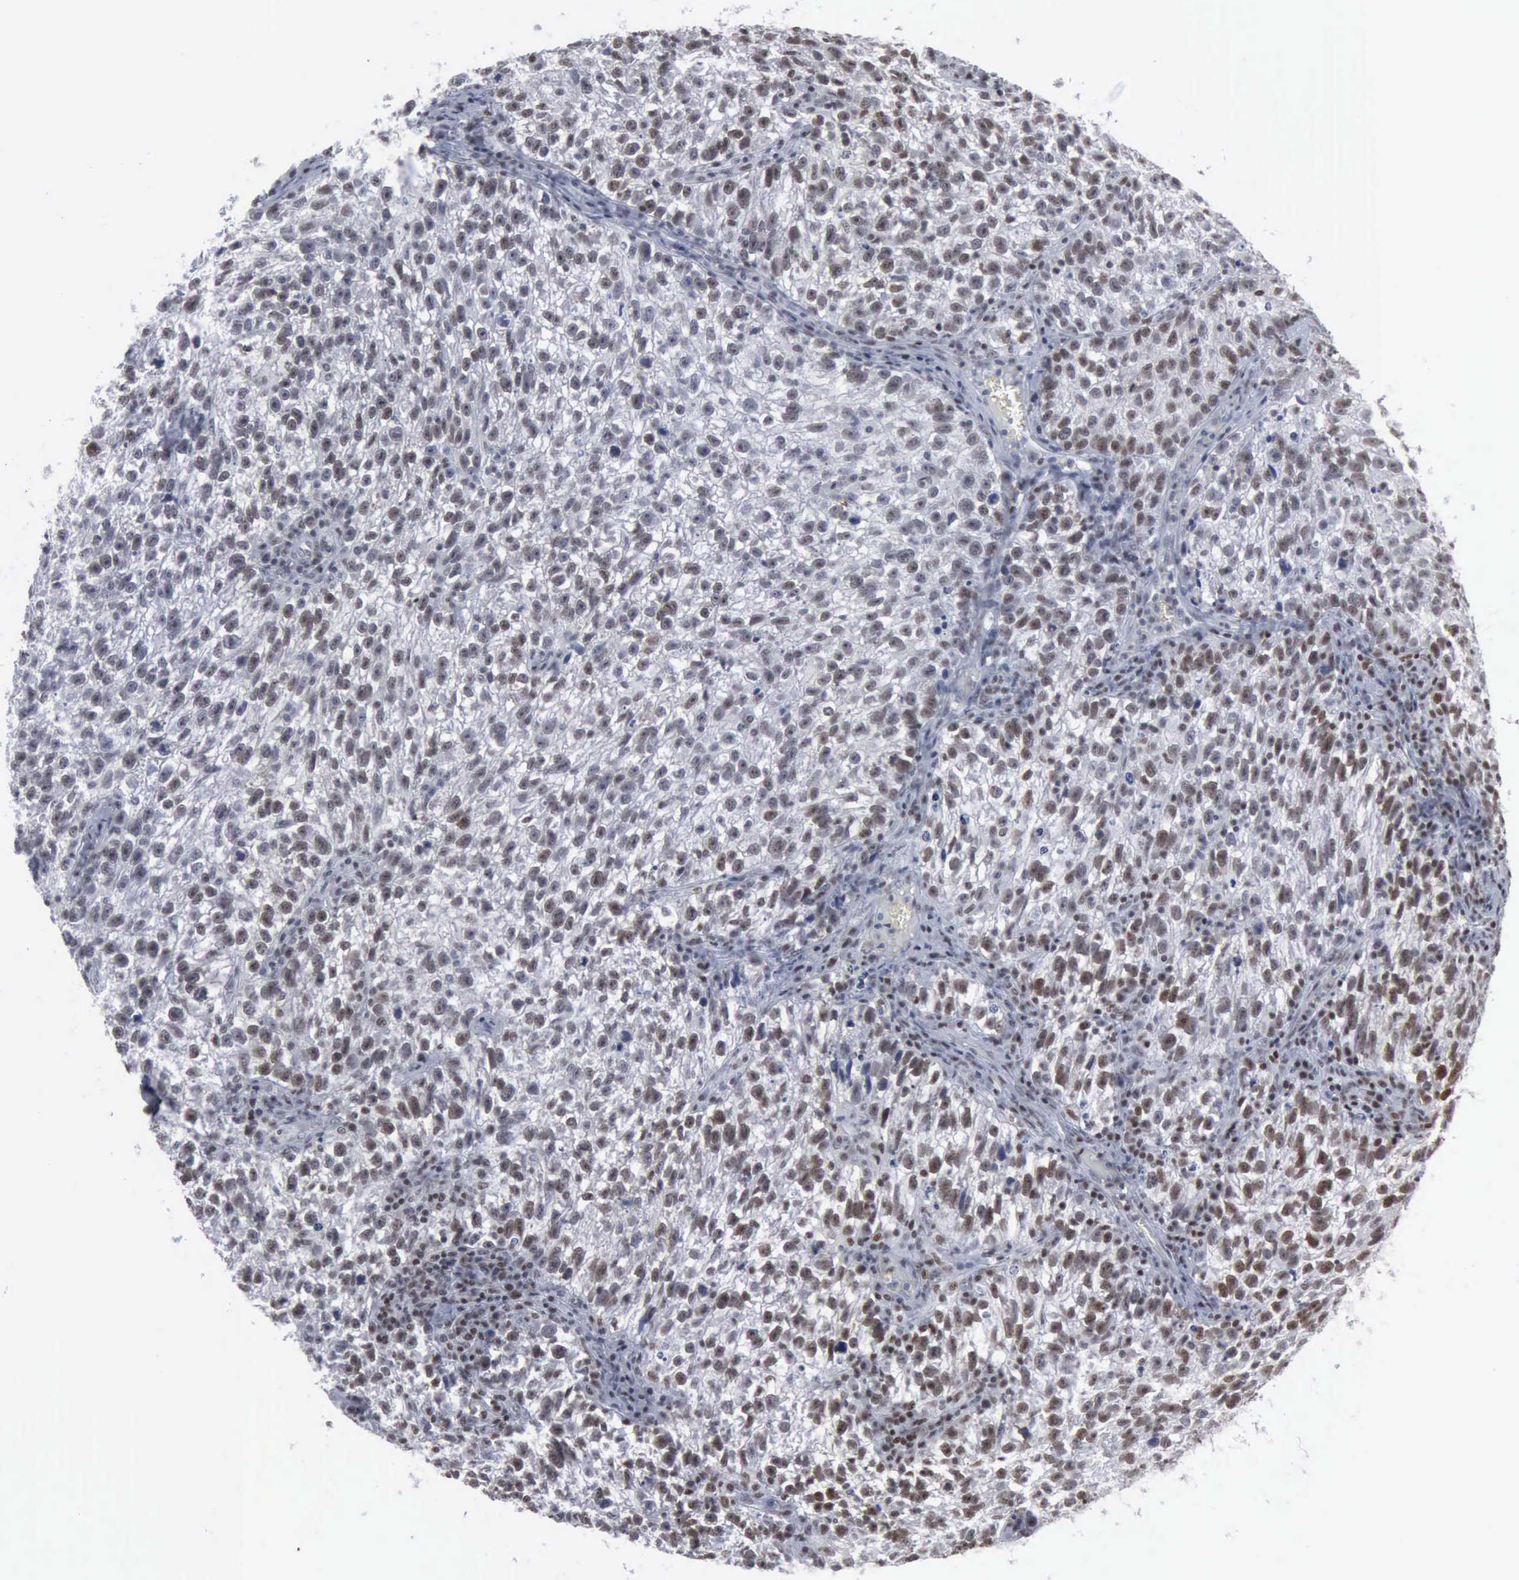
{"staining": {"intensity": "weak", "quantity": "25%-75%", "location": "nuclear"}, "tissue": "testis cancer", "cell_type": "Tumor cells", "image_type": "cancer", "snomed": [{"axis": "morphology", "description": "Seminoma, NOS"}, {"axis": "topography", "description": "Testis"}], "caption": "Immunohistochemistry image of testis cancer stained for a protein (brown), which shows low levels of weak nuclear staining in about 25%-75% of tumor cells.", "gene": "XPA", "patient": {"sex": "male", "age": 38}}